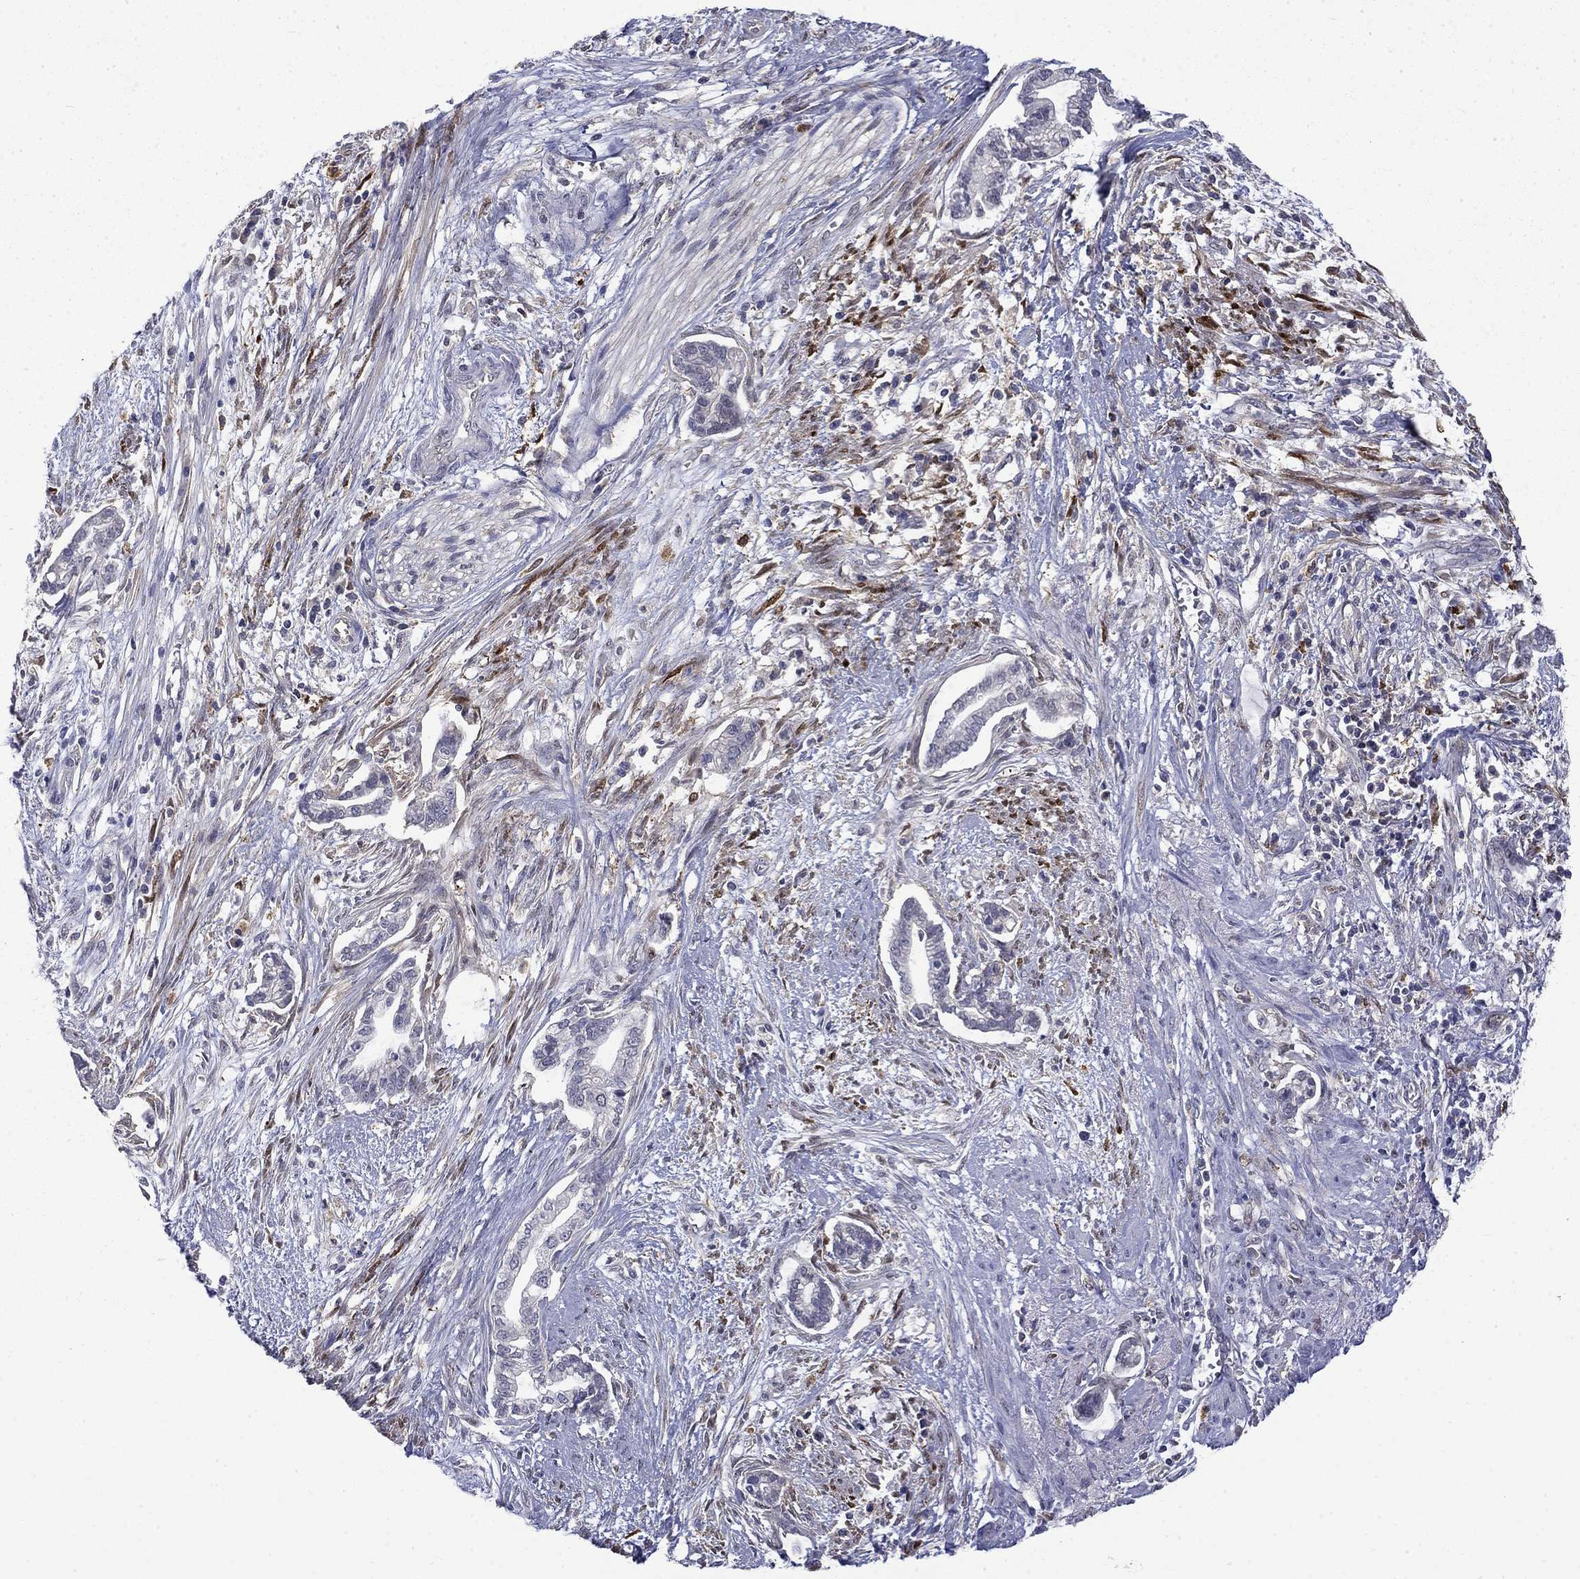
{"staining": {"intensity": "negative", "quantity": "none", "location": "none"}, "tissue": "cervical cancer", "cell_type": "Tumor cells", "image_type": "cancer", "snomed": [{"axis": "morphology", "description": "Adenocarcinoma, NOS"}, {"axis": "topography", "description": "Cervix"}], "caption": "Human adenocarcinoma (cervical) stained for a protein using immunohistochemistry (IHC) shows no staining in tumor cells.", "gene": "PCBP3", "patient": {"sex": "female", "age": 62}}